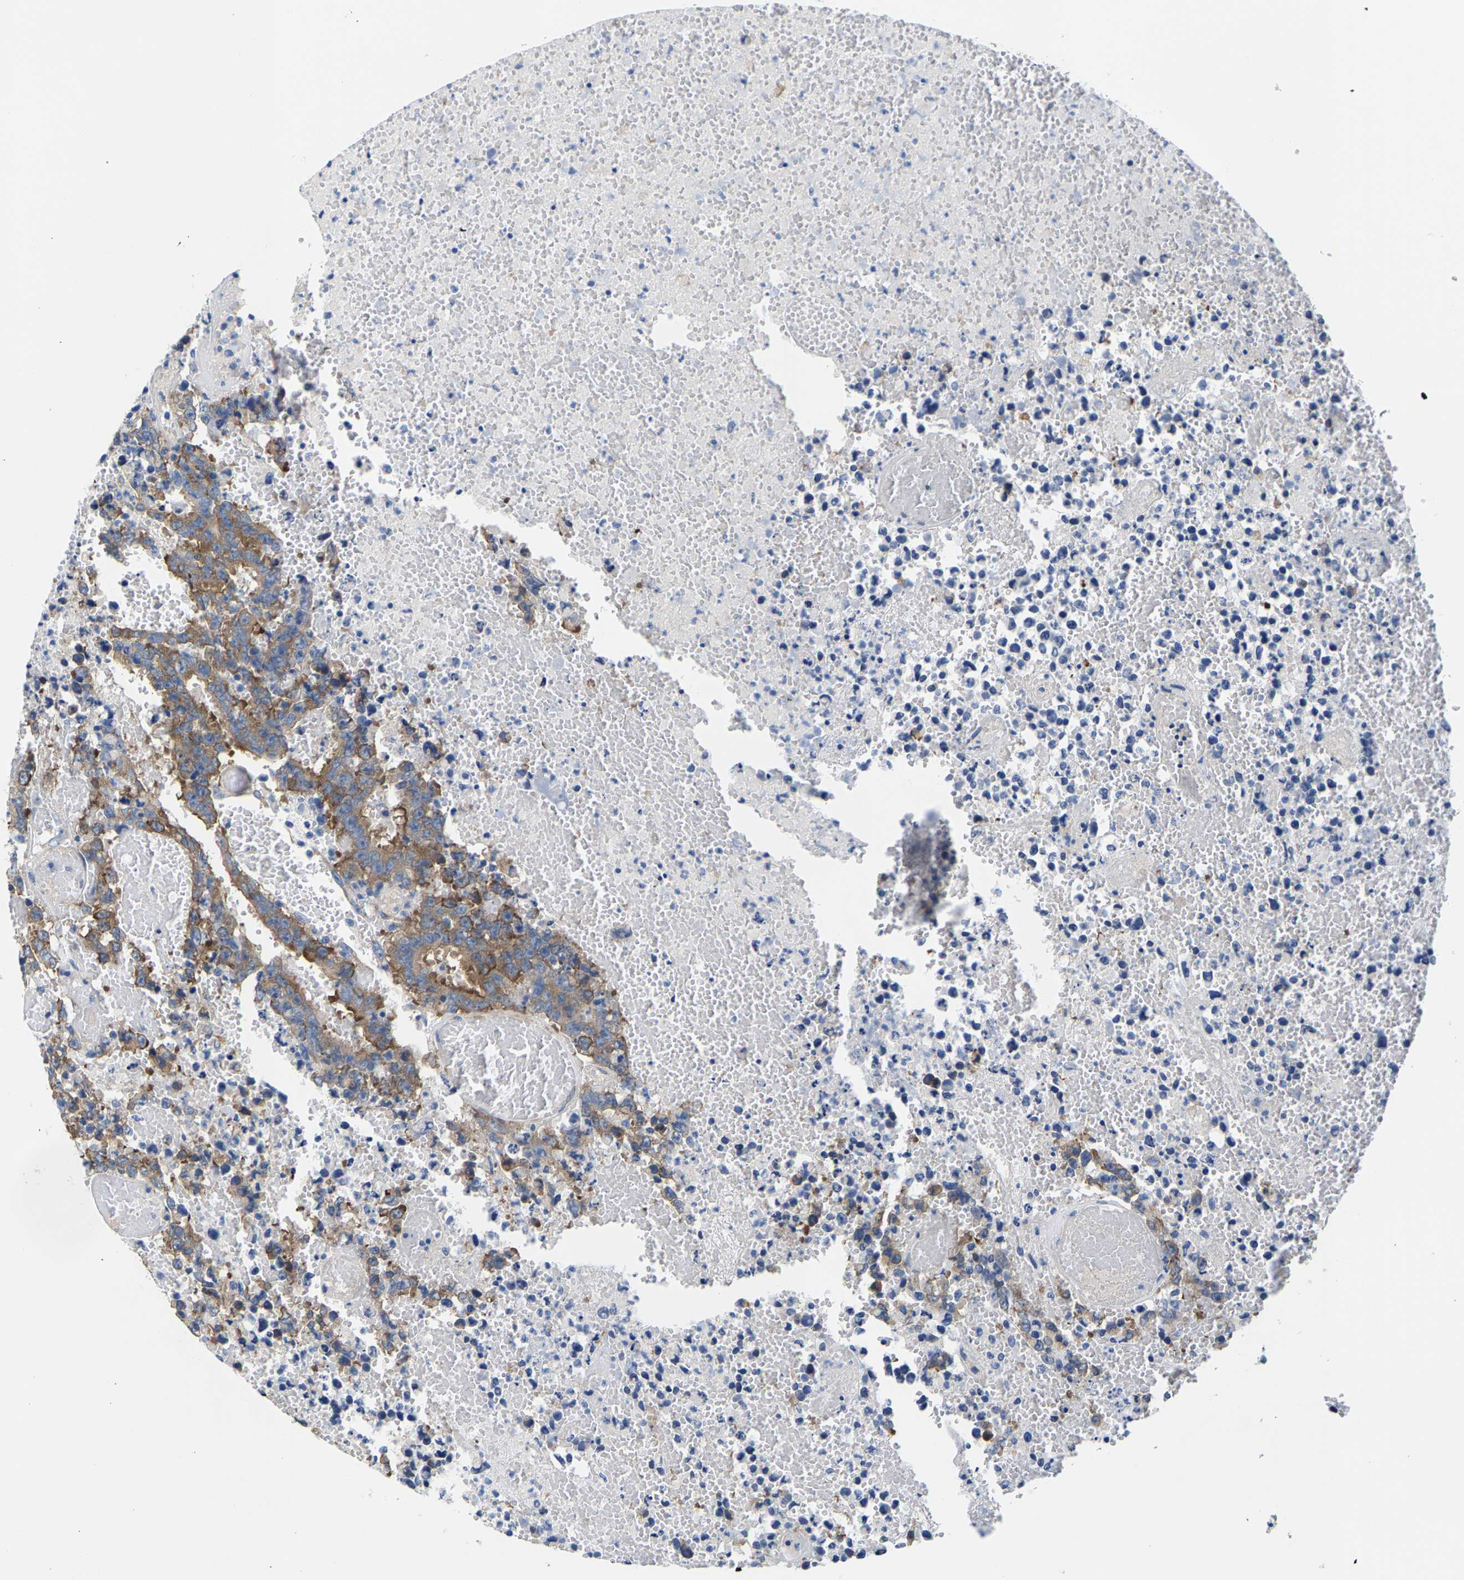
{"staining": {"intensity": "moderate", "quantity": ">75%", "location": "cytoplasmic/membranous"}, "tissue": "testis cancer", "cell_type": "Tumor cells", "image_type": "cancer", "snomed": [{"axis": "morphology", "description": "Carcinoma, Embryonal, NOS"}, {"axis": "topography", "description": "Testis"}], "caption": "Protein staining shows moderate cytoplasmic/membranous positivity in approximately >75% of tumor cells in testis cancer. (DAB (3,3'-diaminobenzidine) IHC, brown staining for protein, blue staining for nuclei).", "gene": "DSCAM", "patient": {"sex": "male", "age": 25}}